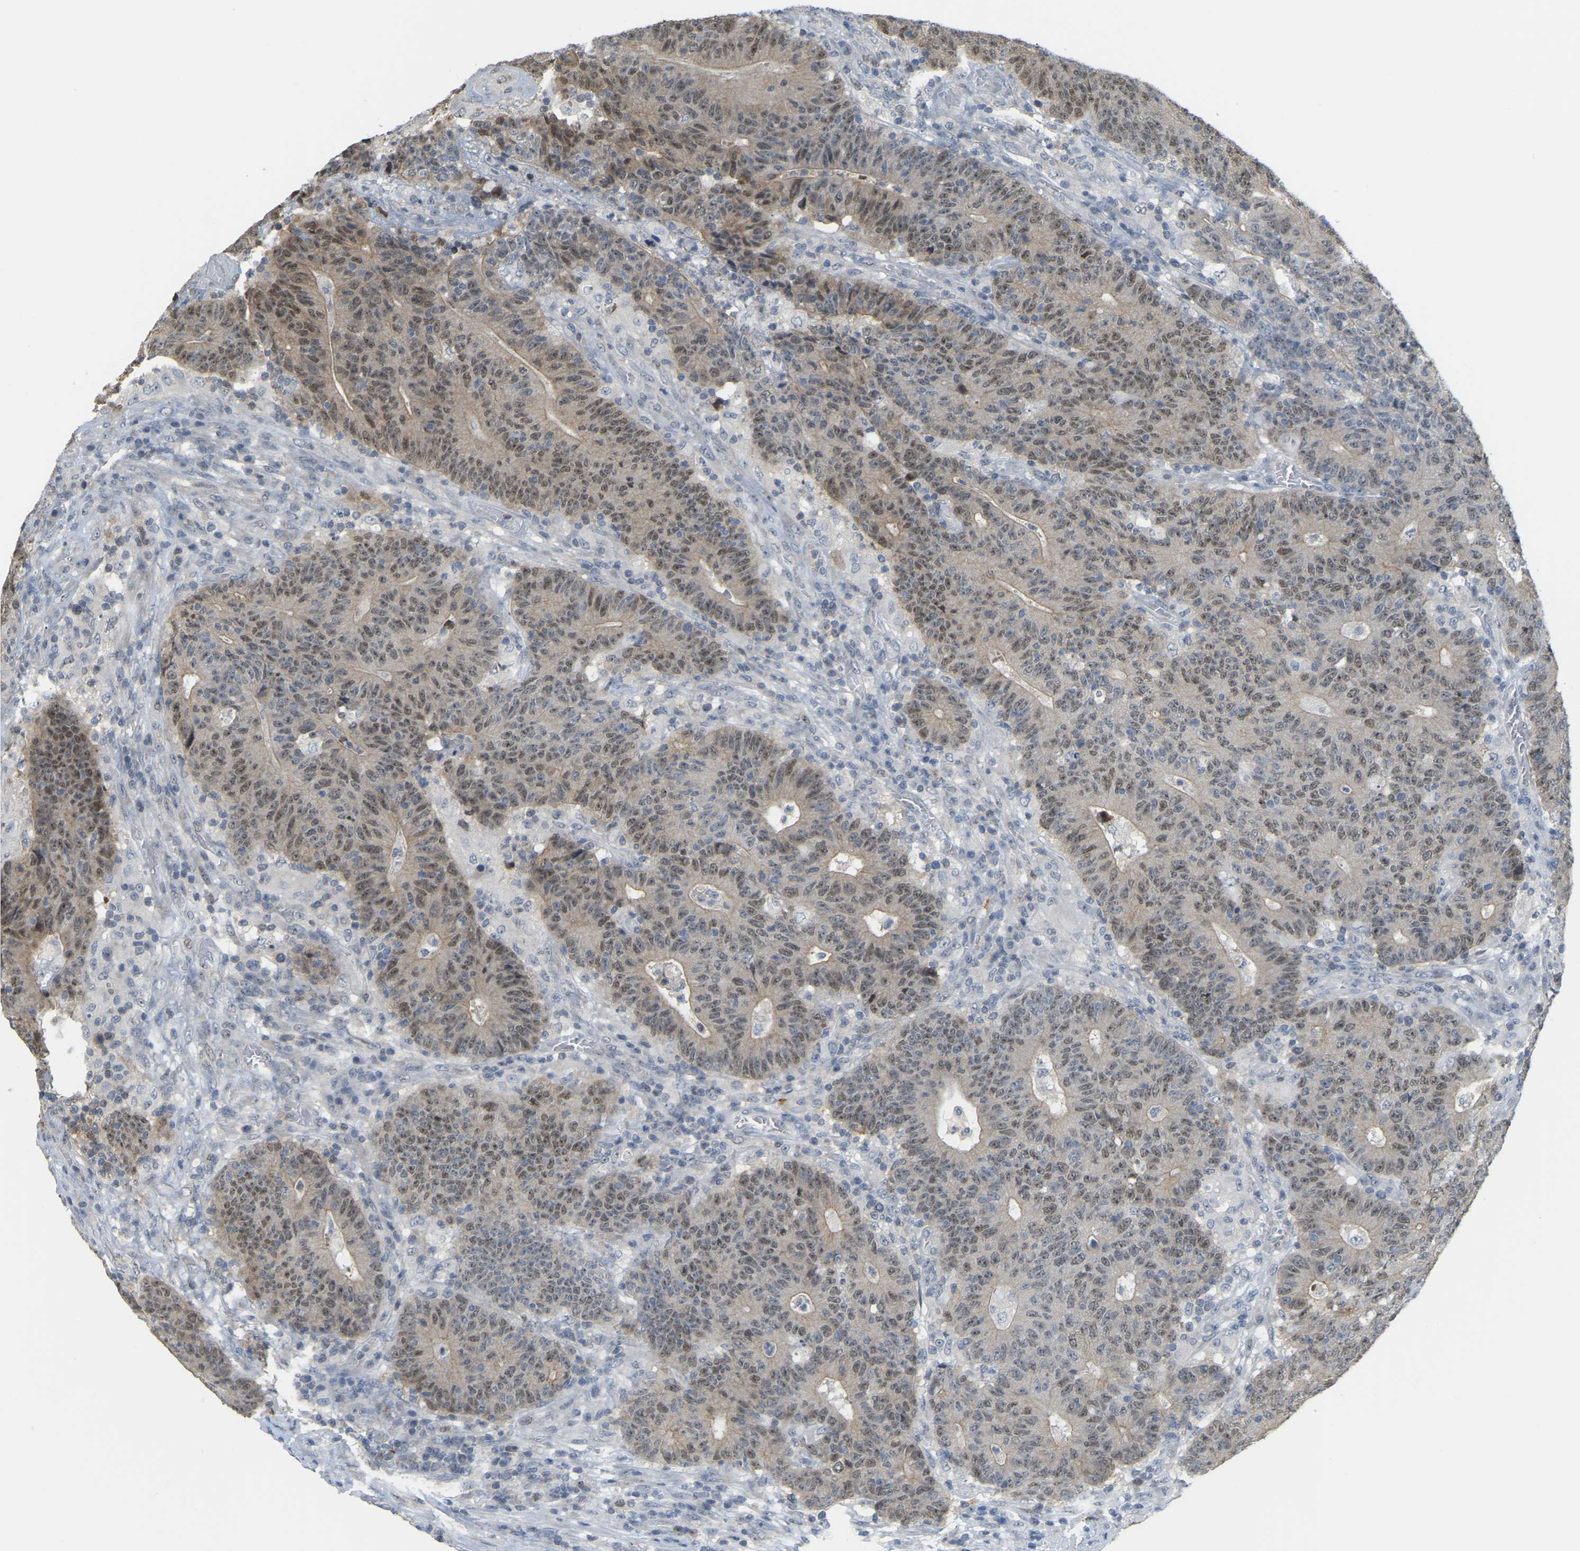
{"staining": {"intensity": "moderate", "quantity": ">75%", "location": "nuclear"}, "tissue": "colorectal cancer", "cell_type": "Tumor cells", "image_type": "cancer", "snomed": [{"axis": "morphology", "description": "Normal tissue, NOS"}, {"axis": "morphology", "description": "Adenocarcinoma, NOS"}, {"axis": "topography", "description": "Colon"}], "caption": "The histopathology image shows staining of adenocarcinoma (colorectal), revealing moderate nuclear protein expression (brown color) within tumor cells. The staining was performed using DAB, with brown indicating positive protein expression. Nuclei are stained blue with hematoxylin.", "gene": "BRF2", "patient": {"sex": "female", "age": 75}}